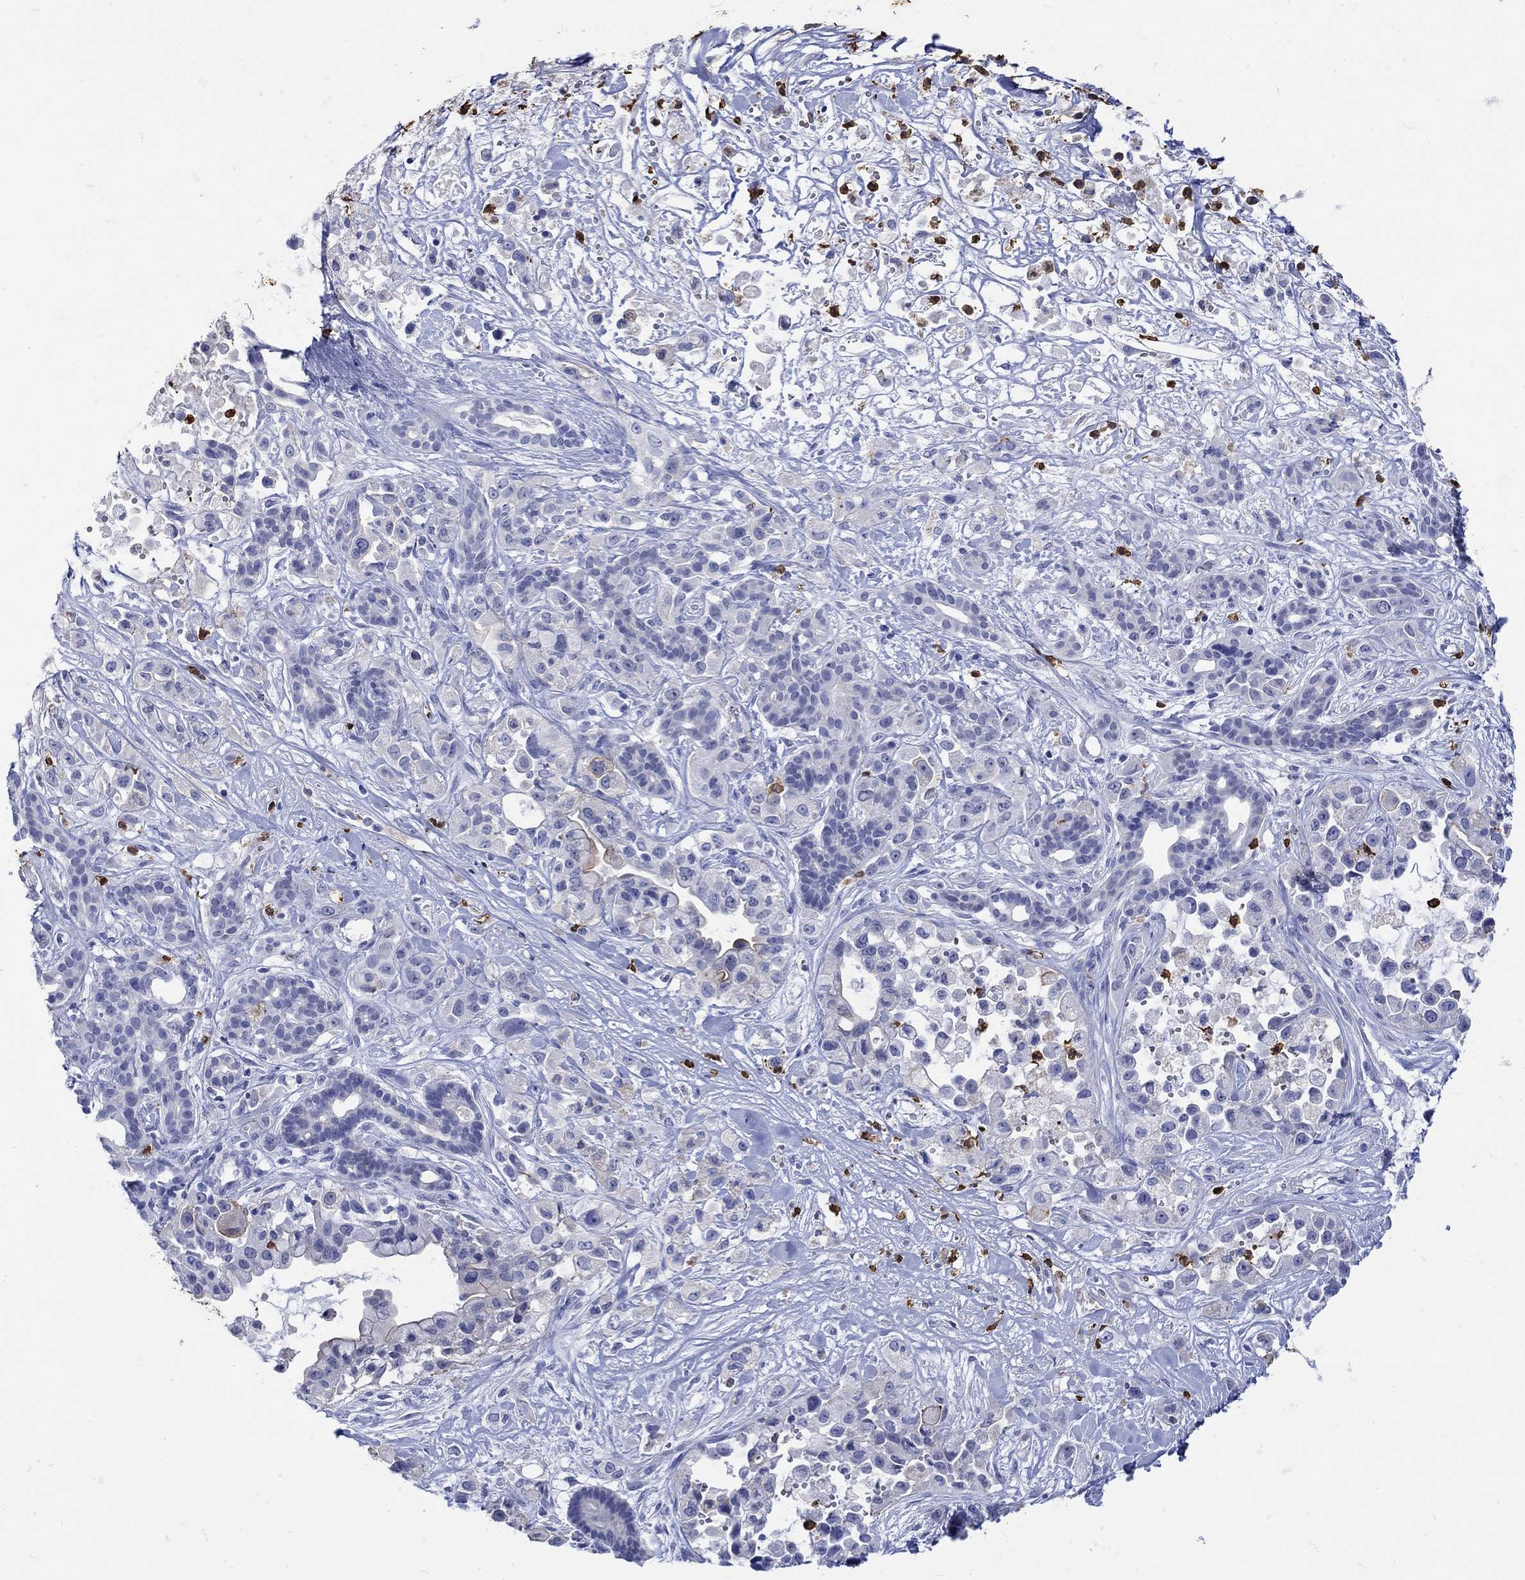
{"staining": {"intensity": "negative", "quantity": "none", "location": "none"}, "tissue": "pancreatic cancer", "cell_type": "Tumor cells", "image_type": "cancer", "snomed": [{"axis": "morphology", "description": "Adenocarcinoma, NOS"}, {"axis": "topography", "description": "Pancreas"}], "caption": "This is an immunohistochemistry (IHC) image of human pancreatic cancer (adenocarcinoma). There is no staining in tumor cells.", "gene": "LINGO3", "patient": {"sex": "male", "age": 44}}